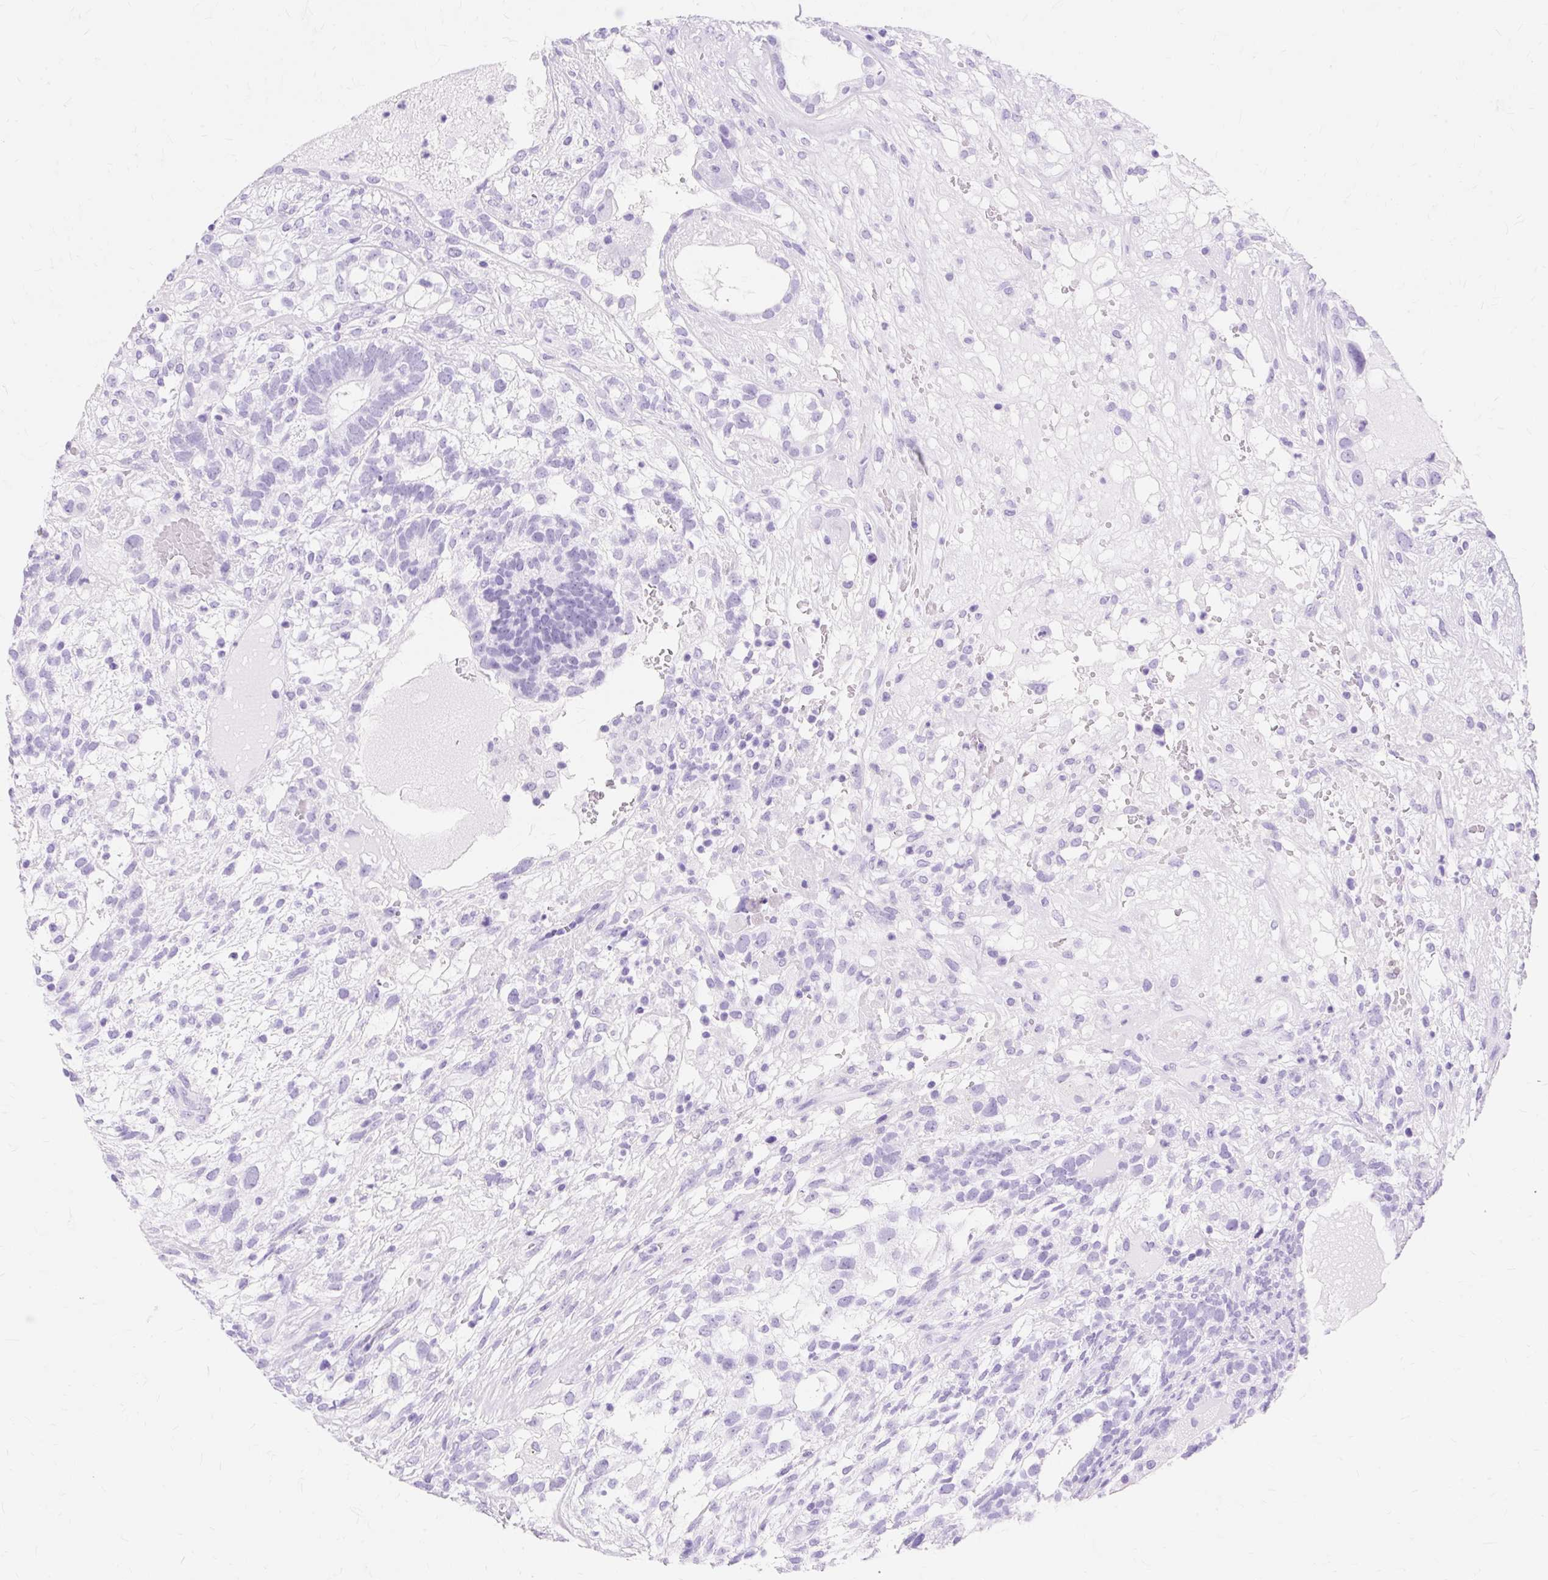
{"staining": {"intensity": "negative", "quantity": "none", "location": "none"}, "tissue": "testis cancer", "cell_type": "Tumor cells", "image_type": "cancer", "snomed": [{"axis": "morphology", "description": "Seminoma, NOS"}, {"axis": "morphology", "description": "Carcinoma, Embryonal, NOS"}, {"axis": "topography", "description": "Testis"}], "caption": "Tumor cells show no significant staining in testis seminoma. (DAB (3,3'-diaminobenzidine) immunohistochemistry with hematoxylin counter stain).", "gene": "MBP", "patient": {"sex": "male", "age": 41}}